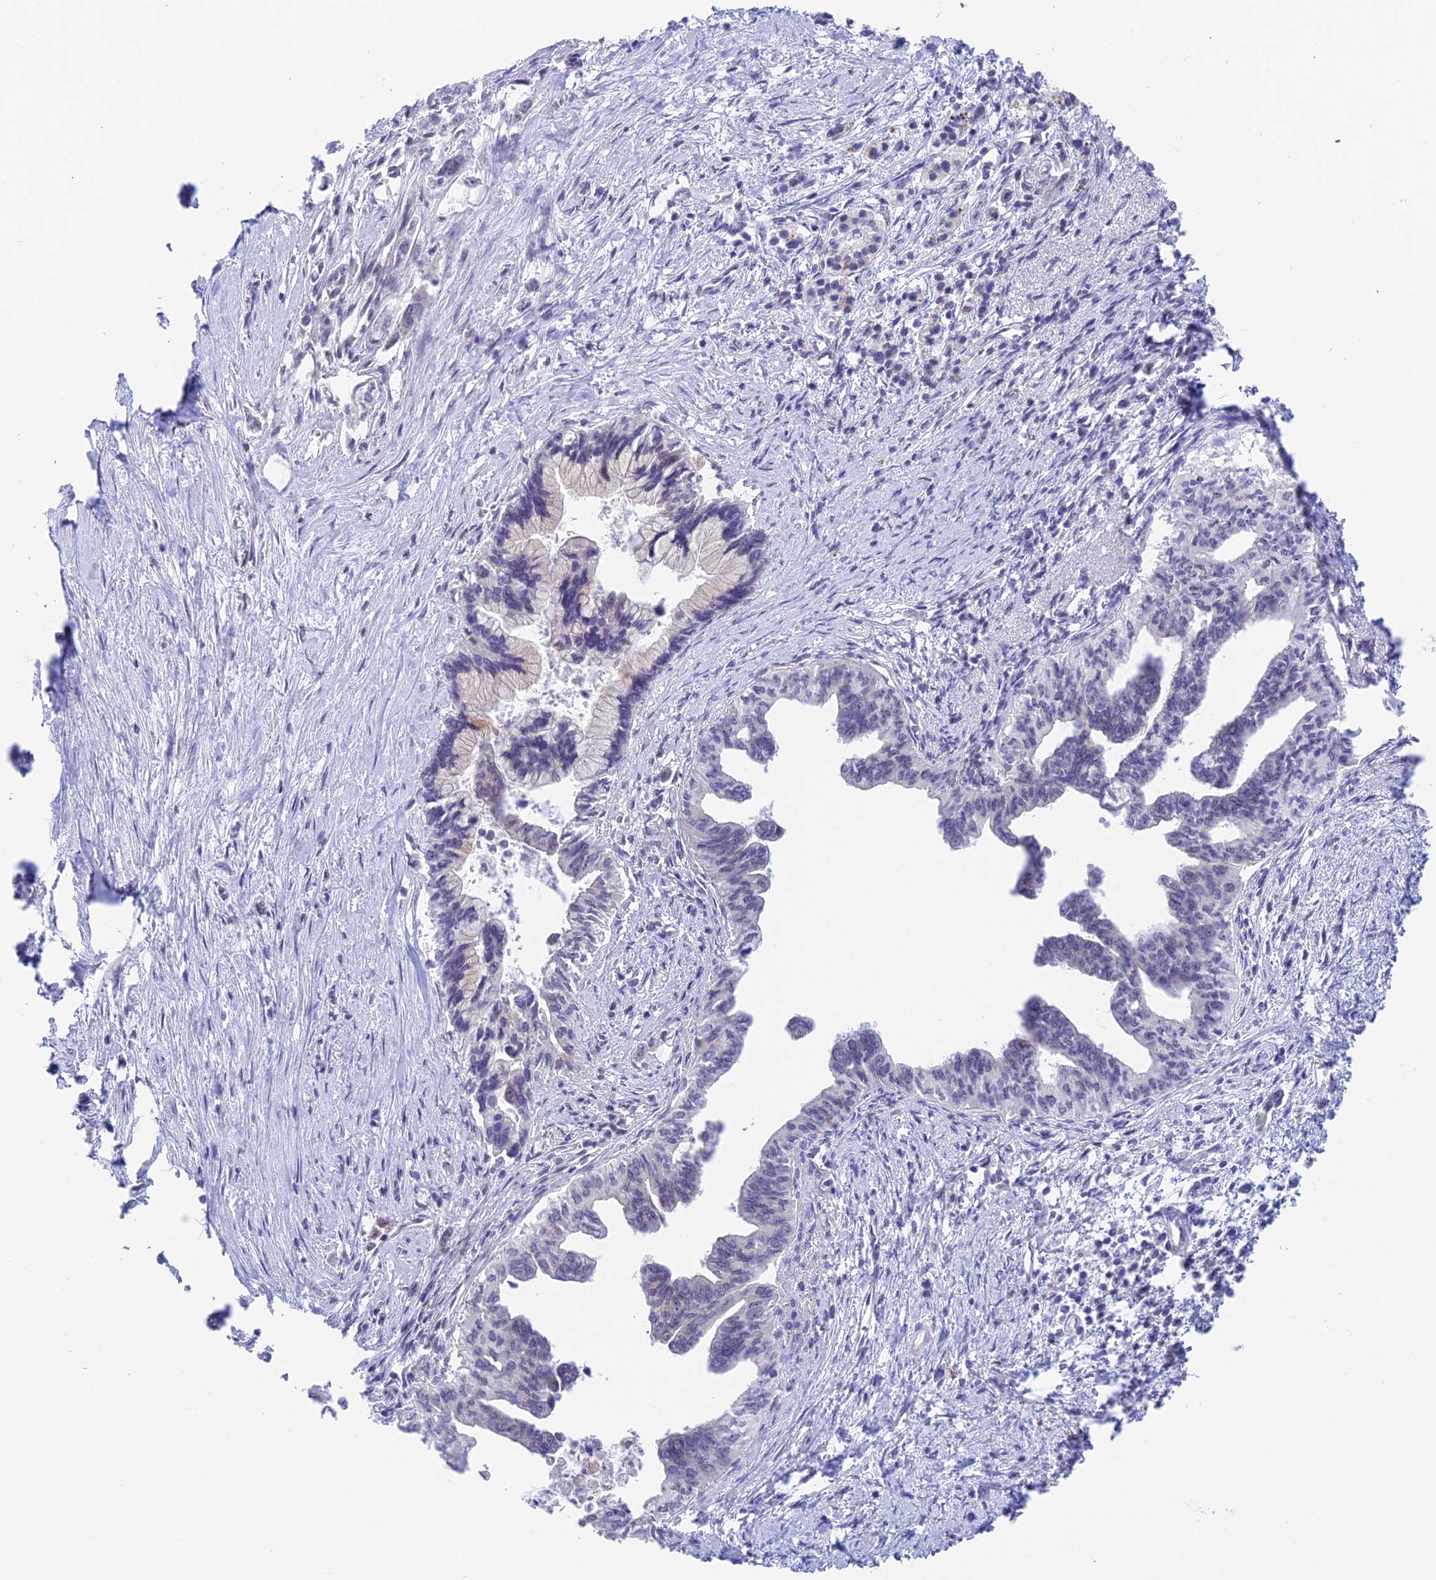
{"staining": {"intensity": "negative", "quantity": "none", "location": "none"}, "tissue": "pancreatic cancer", "cell_type": "Tumor cells", "image_type": "cancer", "snomed": [{"axis": "morphology", "description": "Adenocarcinoma, NOS"}, {"axis": "topography", "description": "Pancreas"}], "caption": "Tumor cells are negative for protein expression in human pancreatic cancer (adenocarcinoma).", "gene": "REXO5", "patient": {"sex": "female", "age": 83}}